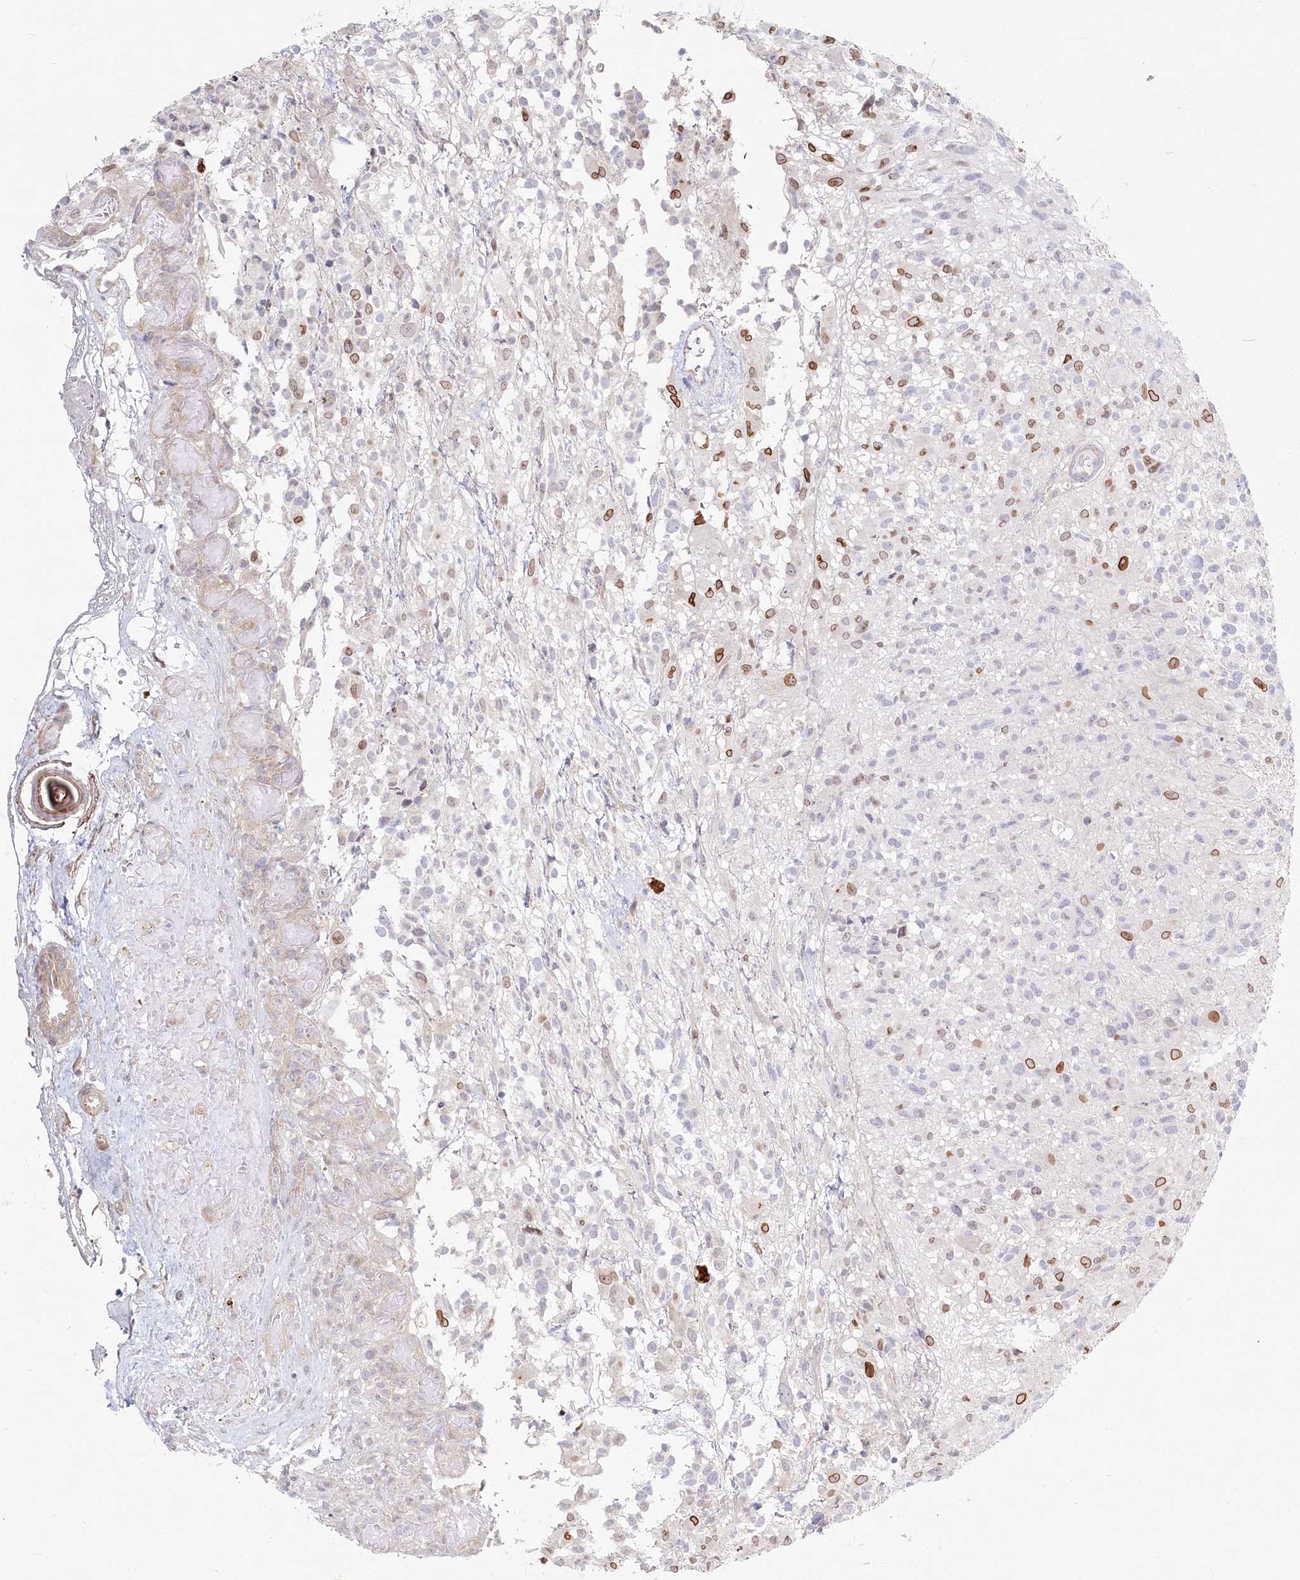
{"staining": {"intensity": "moderate", "quantity": "<25%", "location": "cytoplasmic/membranous,nuclear"}, "tissue": "glioma", "cell_type": "Tumor cells", "image_type": "cancer", "snomed": [{"axis": "morphology", "description": "Glioma, malignant, High grade"}, {"axis": "morphology", "description": "Glioblastoma, NOS"}, {"axis": "topography", "description": "Brain"}], "caption": "Glioma stained with a protein marker displays moderate staining in tumor cells.", "gene": "SPINK13", "patient": {"sex": "male", "age": 60}}